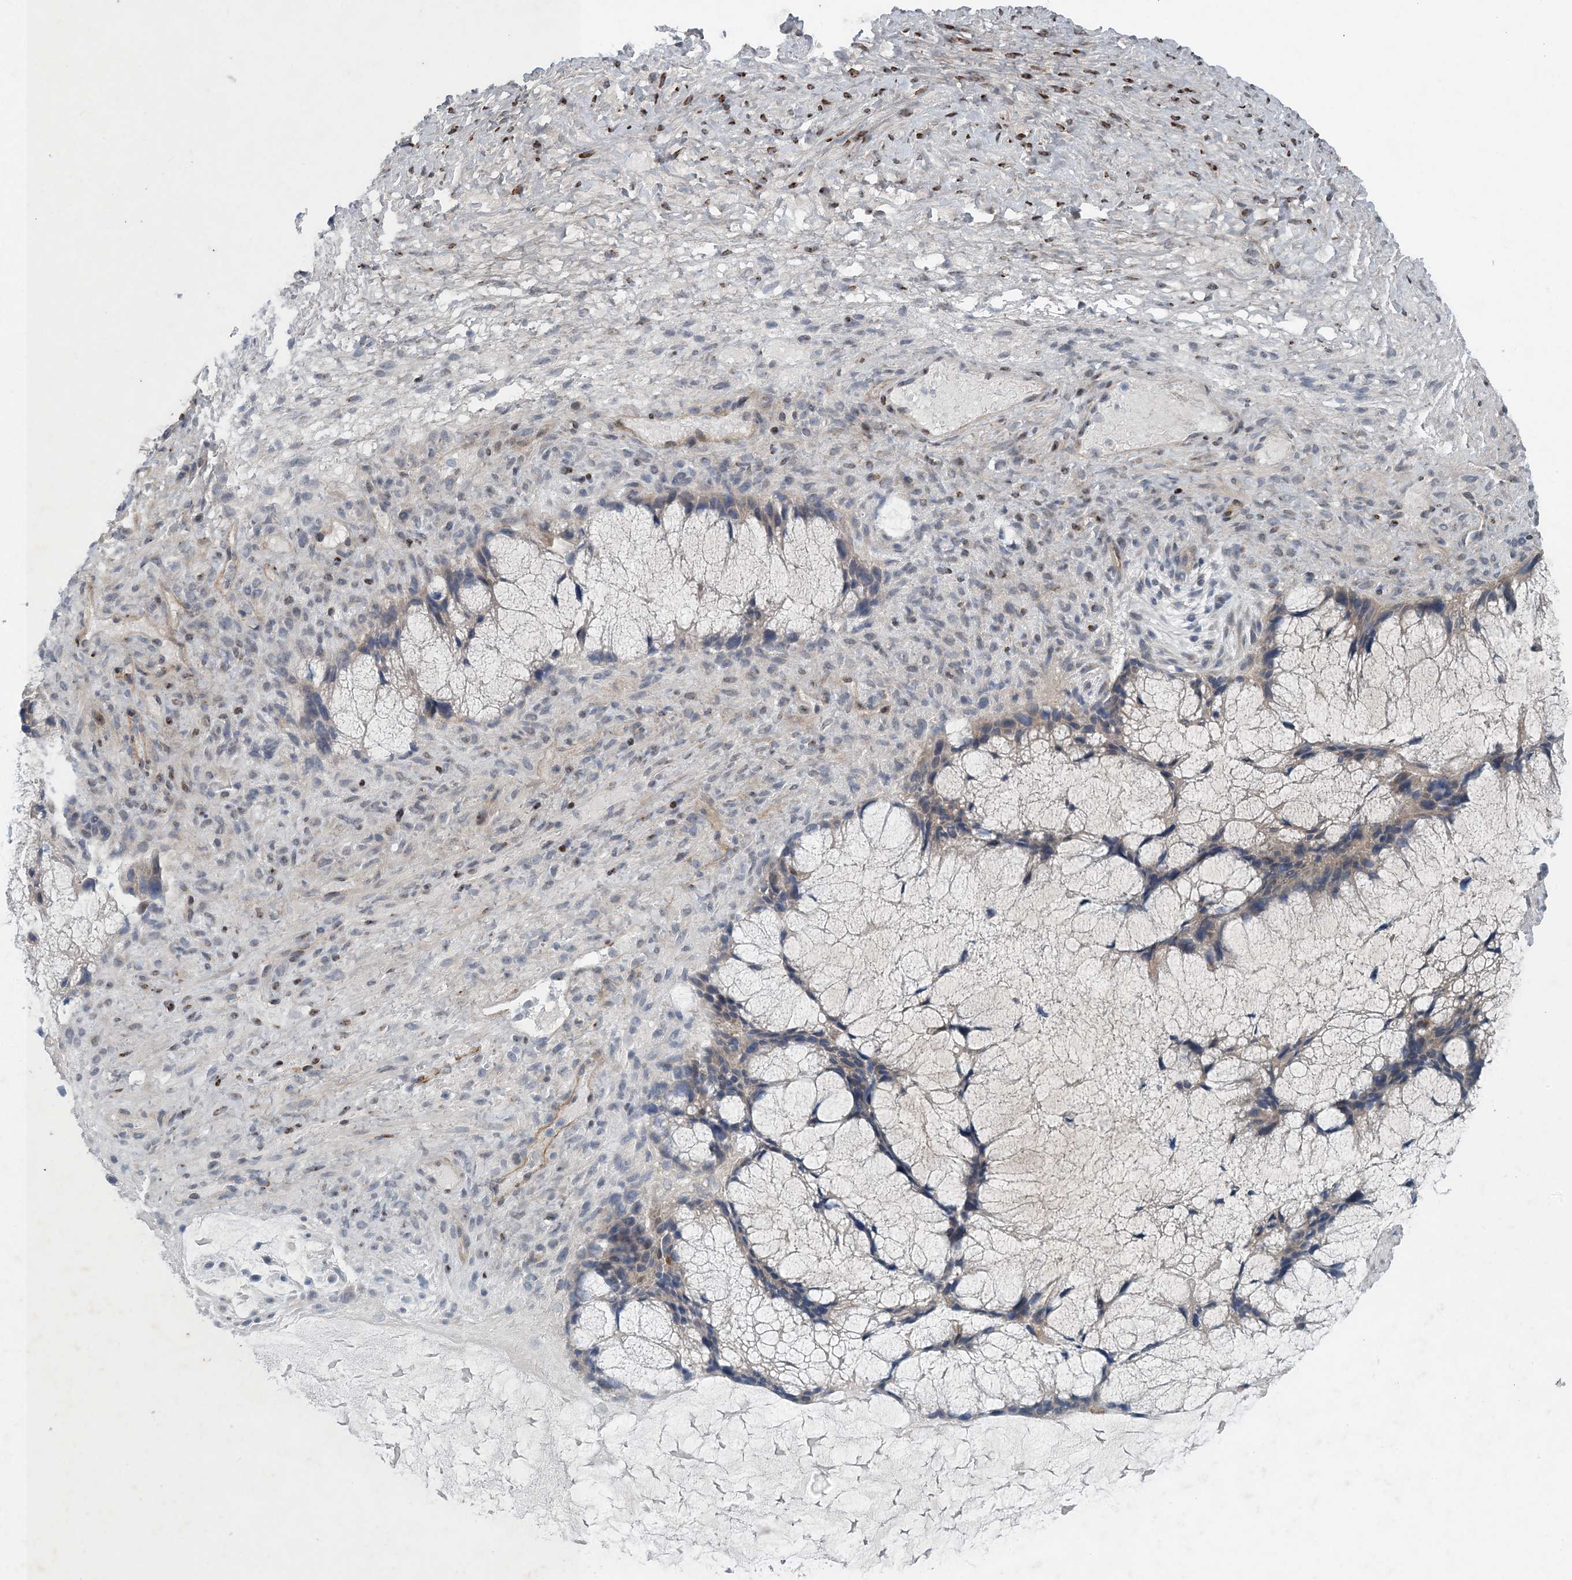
{"staining": {"intensity": "weak", "quantity": "<25%", "location": "cytoplasmic/membranous"}, "tissue": "ovarian cancer", "cell_type": "Tumor cells", "image_type": "cancer", "snomed": [{"axis": "morphology", "description": "Cystadenocarcinoma, mucinous, NOS"}, {"axis": "topography", "description": "Ovary"}], "caption": "IHC micrograph of neoplastic tissue: ovarian mucinous cystadenocarcinoma stained with DAB (3,3'-diaminobenzidine) displays no significant protein positivity in tumor cells.", "gene": "HIKESHI", "patient": {"sex": "female", "age": 37}}